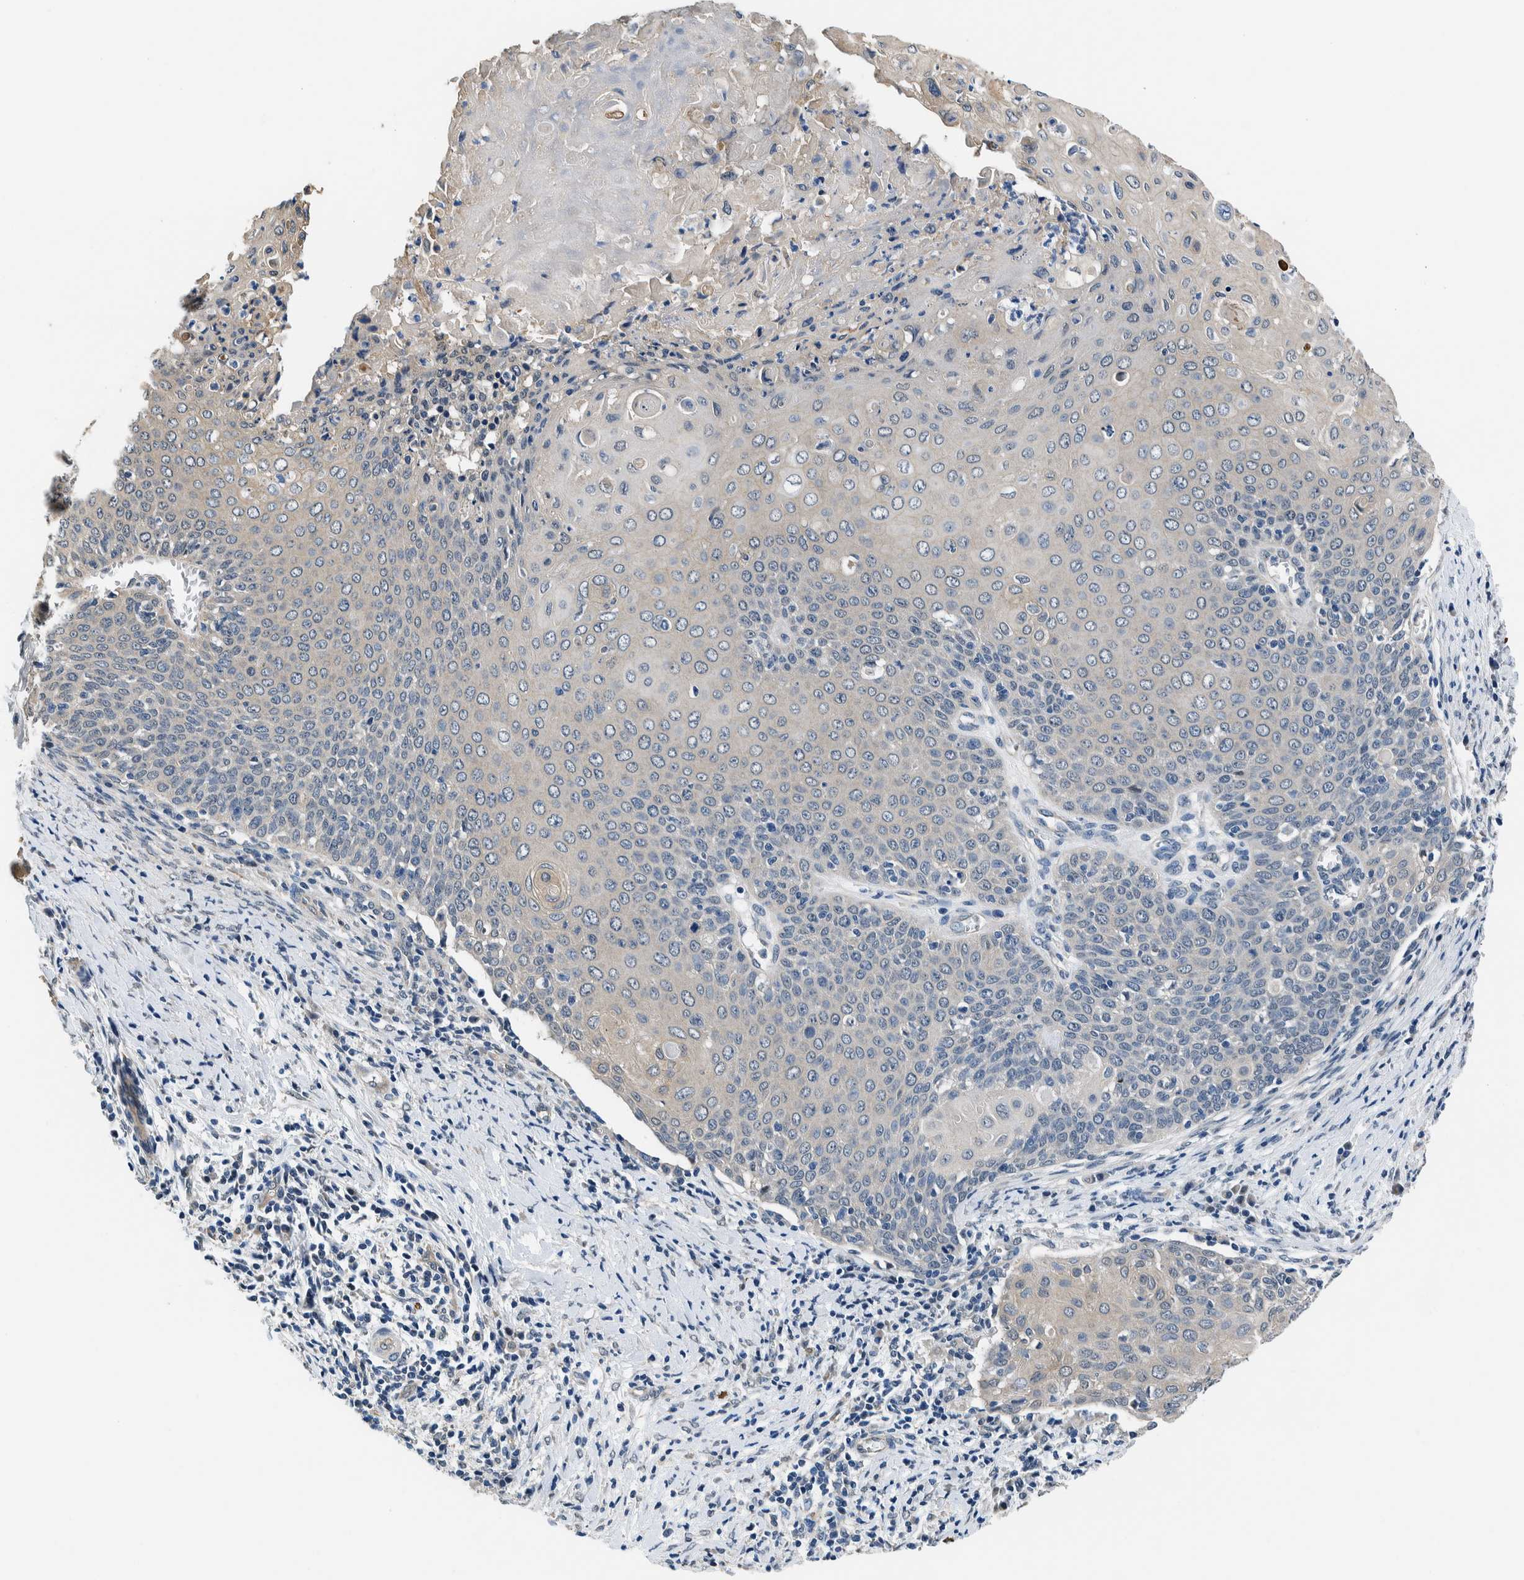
{"staining": {"intensity": "weak", "quantity": "<25%", "location": "cytoplasmic/membranous"}, "tissue": "cervical cancer", "cell_type": "Tumor cells", "image_type": "cancer", "snomed": [{"axis": "morphology", "description": "Squamous cell carcinoma, NOS"}, {"axis": "topography", "description": "Cervix"}], "caption": "The immunohistochemistry (IHC) photomicrograph has no significant staining in tumor cells of cervical cancer tissue. (Stains: DAB (3,3'-diaminobenzidine) IHC with hematoxylin counter stain, Microscopy: brightfield microscopy at high magnification).", "gene": "NIBAN2", "patient": {"sex": "female", "age": 39}}